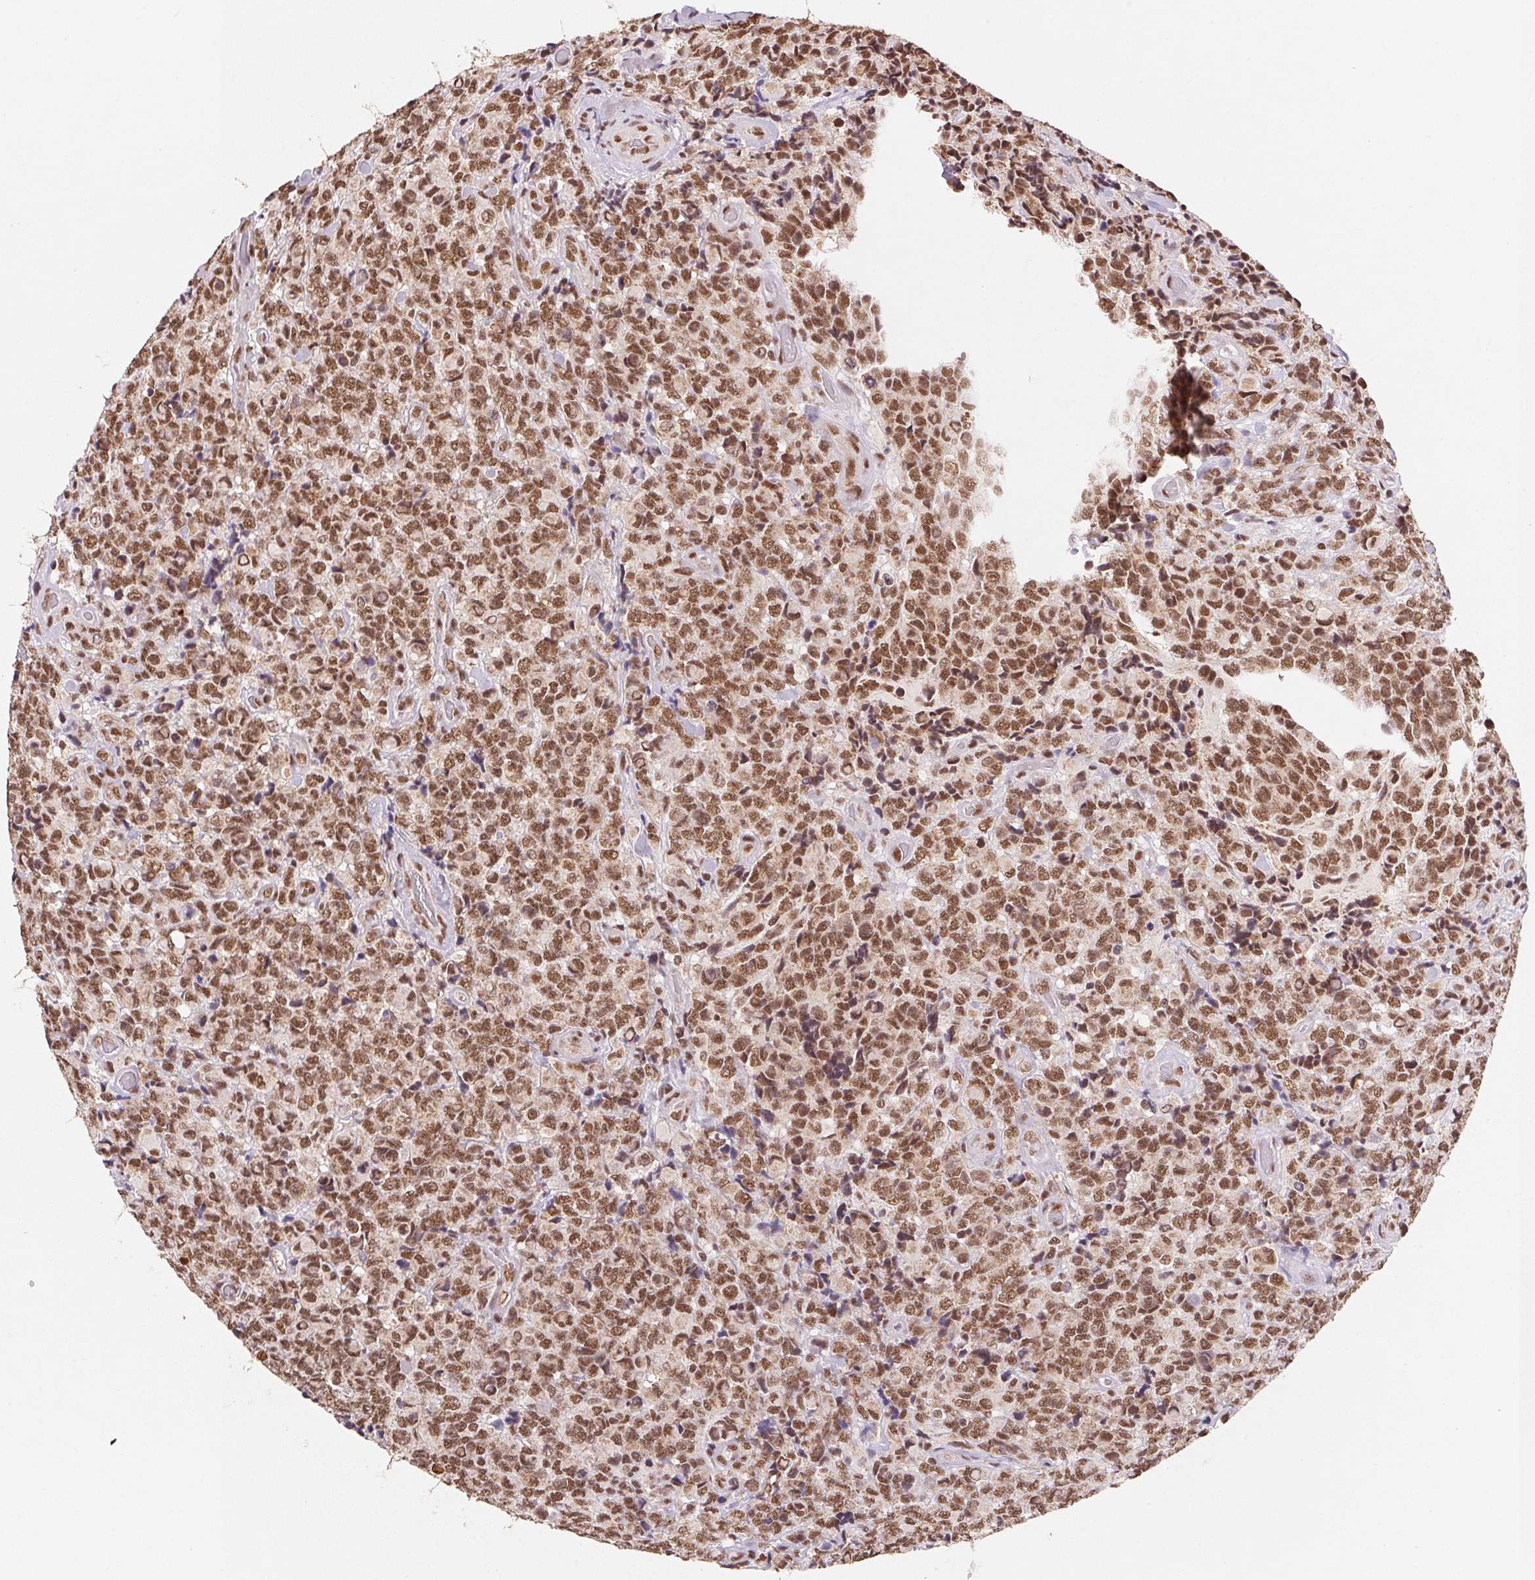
{"staining": {"intensity": "moderate", "quantity": ">75%", "location": "nuclear"}, "tissue": "glioma", "cell_type": "Tumor cells", "image_type": "cancer", "snomed": [{"axis": "morphology", "description": "Glioma, malignant, High grade"}, {"axis": "topography", "description": "Brain"}], "caption": "This is an image of immunohistochemistry staining of malignant glioma (high-grade), which shows moderate positivity in the nuclear of tumor cells.", "gene": "SNRPG", "patient": {"sex": "male", "age": 39}}